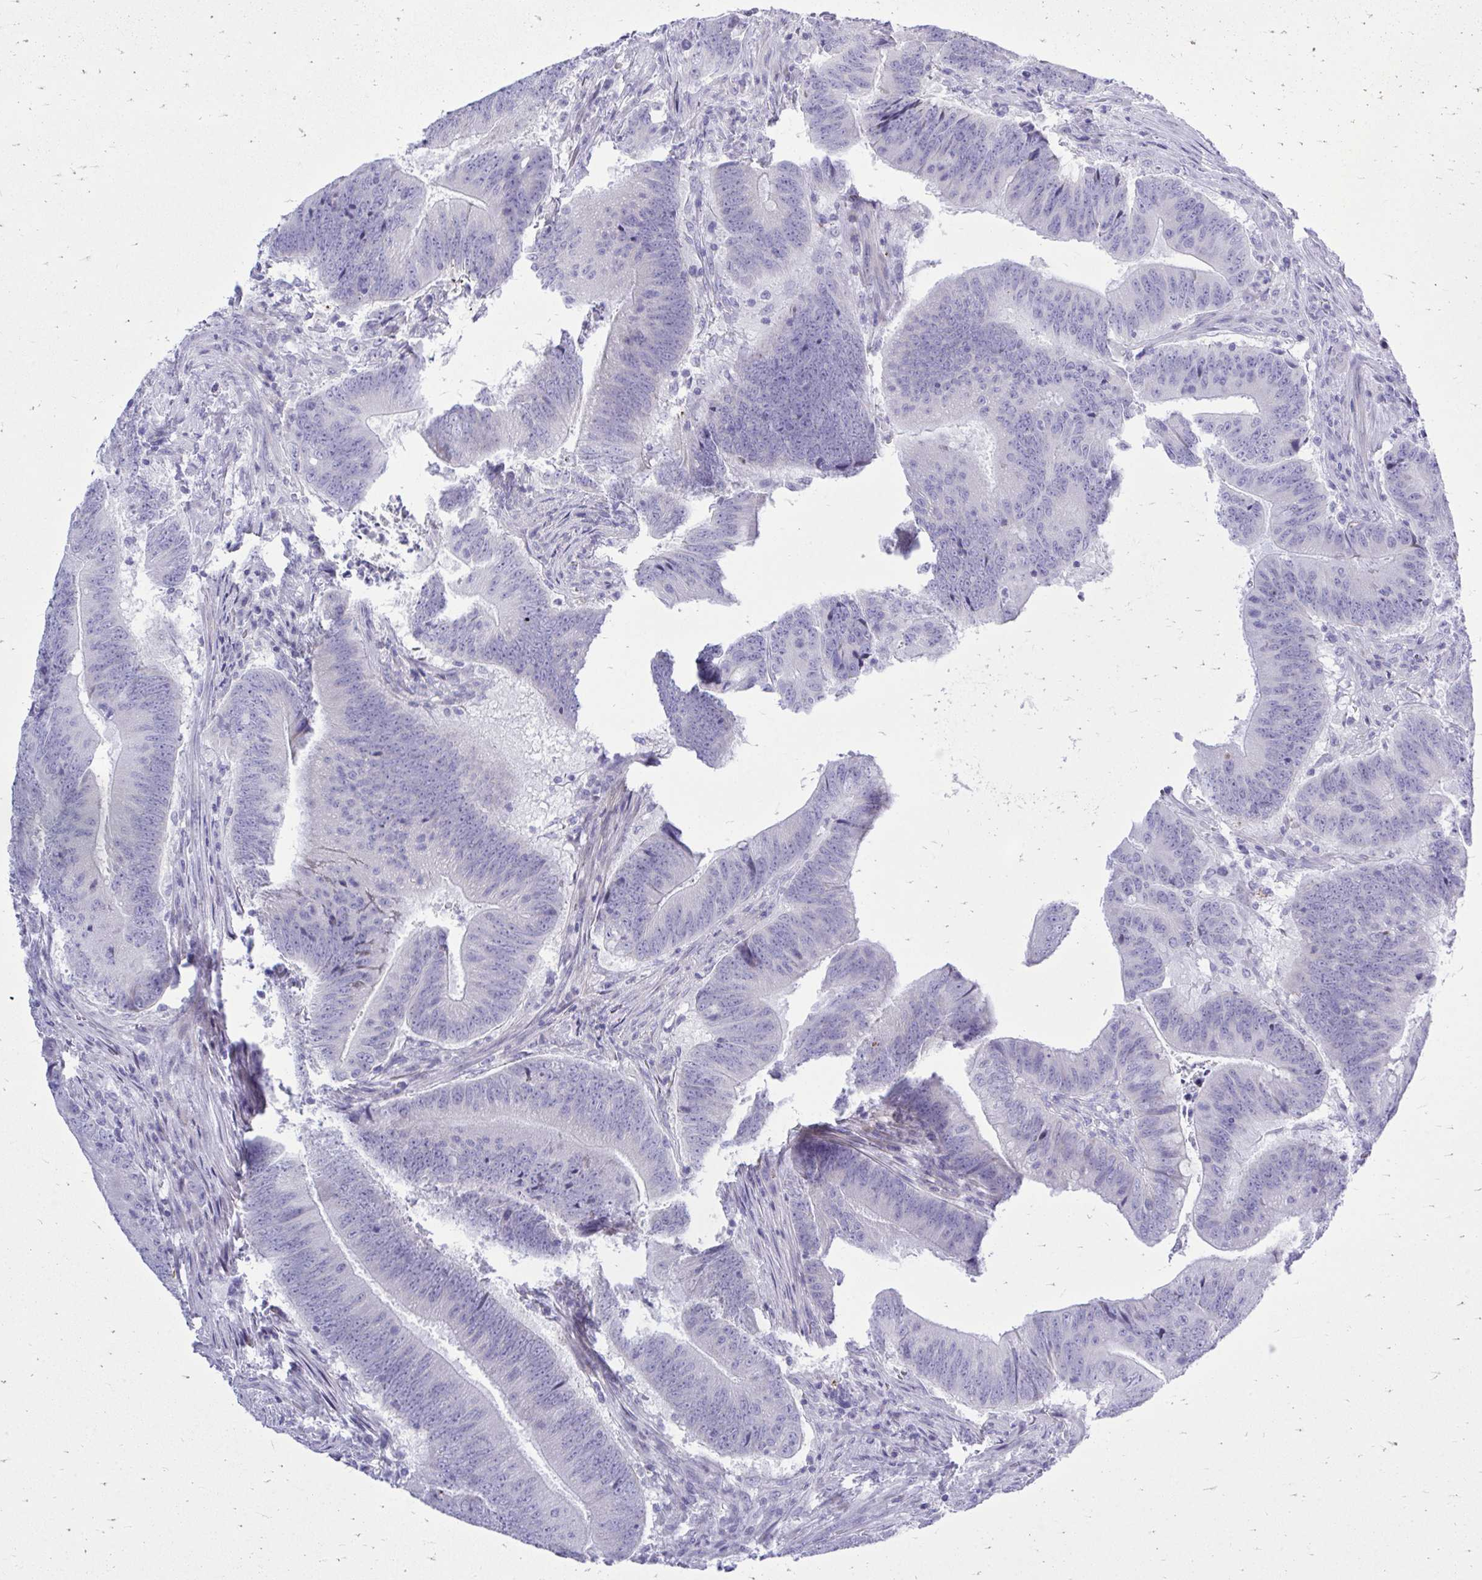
{"staining": {"intensity": "negative", "quantity": "none", "location": "none"}, "tissue": "colorectal cancer", "cell_type": "Tumor cells", "image_type": "cancer", "snomed": [{"axis": "morphology", "description": "Adenocarcinoma, NOS"}, {"axis": "topography", "description": "Colon"}], "caption": "High power microscopy histopathology image of an immunohistochemistry histopathology image of colorectal cancer, revealing no significant staining in tumor cells. The staining was performed using DAB (3,3'-diaminobenzidine) to visualize the protein expression in brown, while the nuclei were stained in blue with hematoxylin (Magnification: 20x).", "gene": "GABRA1", "patient": {"sex": "female", "age": 87}}